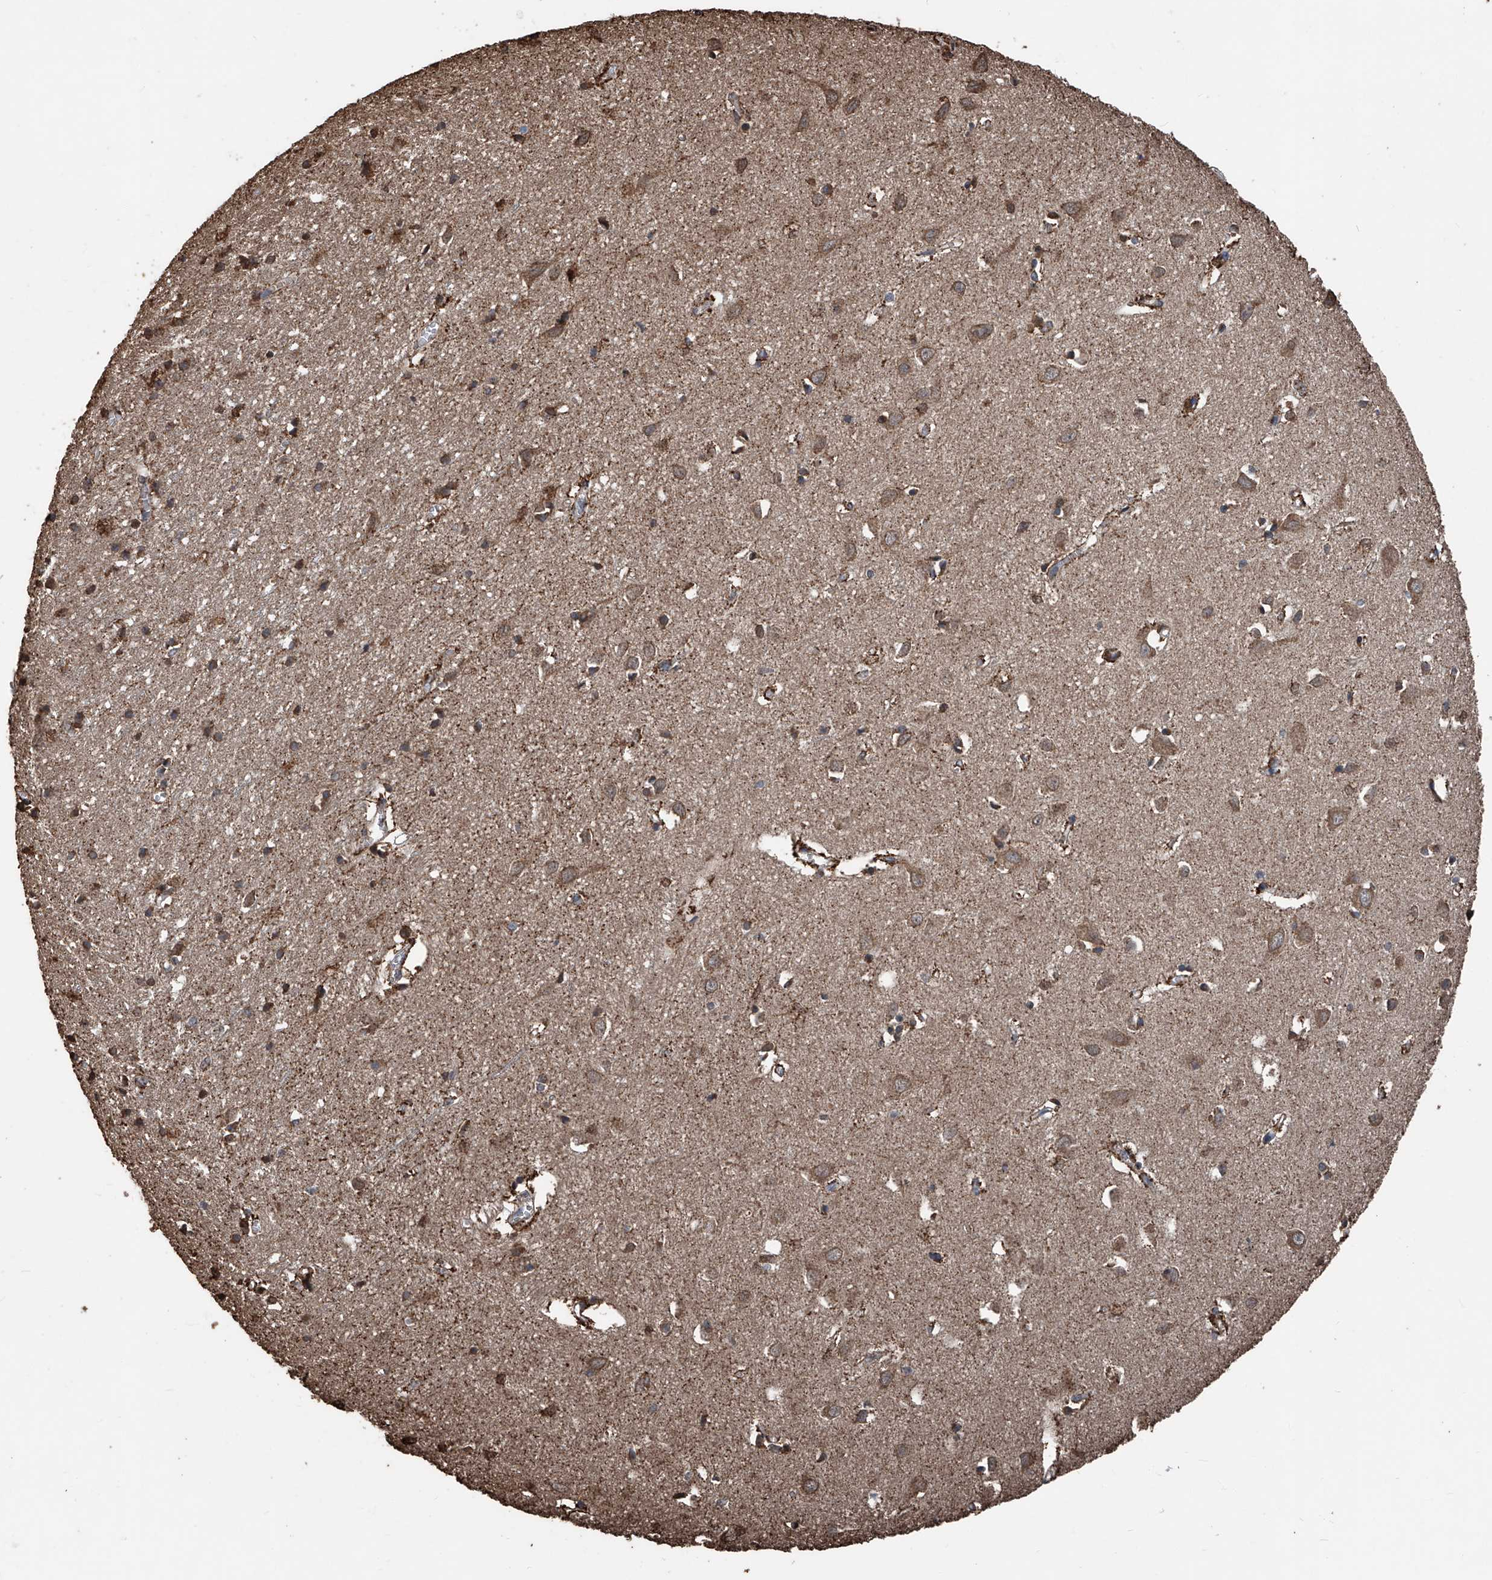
{"staining": {"intensity": "weak", "quantity": "25%-75%", "location": "cytoplasmic/membranous"}, "tissue": "cerebral cortex", "cell_type": "Endothelial cells", "image_type": "normal", "snomed": [{"axis": "morphology", "description": "Normal tissue, NOS"}, {"axis": "topography", "description": "Cerebral cortex"}], "caption": "Unremarkable cerebral cortex shows weak cytoplasmic/membranous staining in approximately 25%-75% of endothelial cells, visualized by immunohistochemistry.", "gene": "STARD7", "patient": {"sex": "female", "age": 64}}